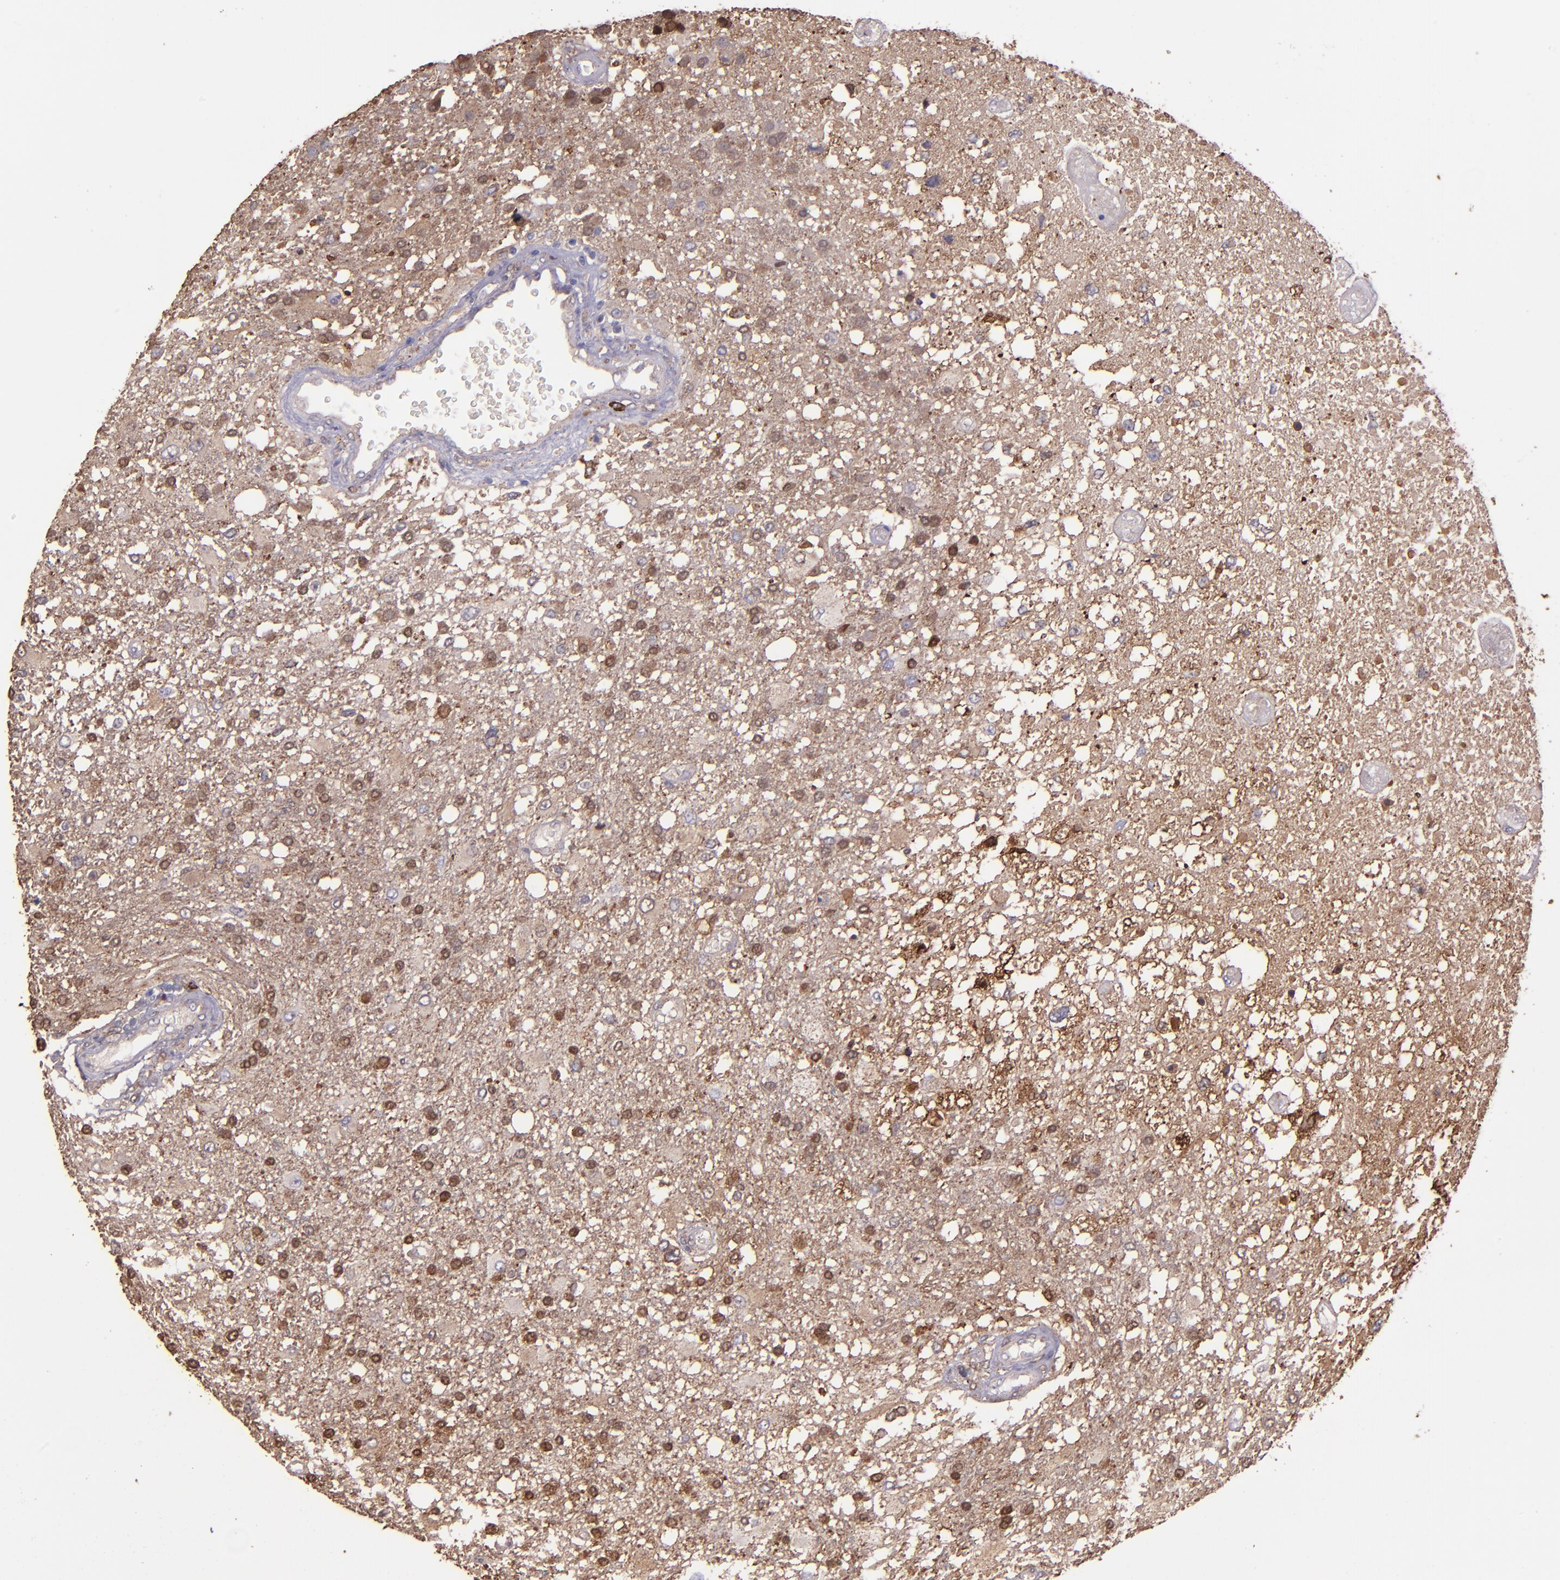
{"staining": {"intensity": "moderate", "quantity": ">75%", "location": "cytoplasmic/membranous,nuclear"}, "tissue": "glioma", "cell_type": "Tumor cells", "image_type": "cancer", "snomed": [{"axis": "morphology", "description": "Glioma, malignant, High grade"}, {"axis": "topography", "description": "Cerebral cortex"}], "caption": "DAB immunohistochemical staining of glioma displays moderate cytoplasmic/membranous and nuclear protein positivity in about >75% of tumor cells.", "gene": "WASHC1", "patient": {"sex": "male", "age": 79}}